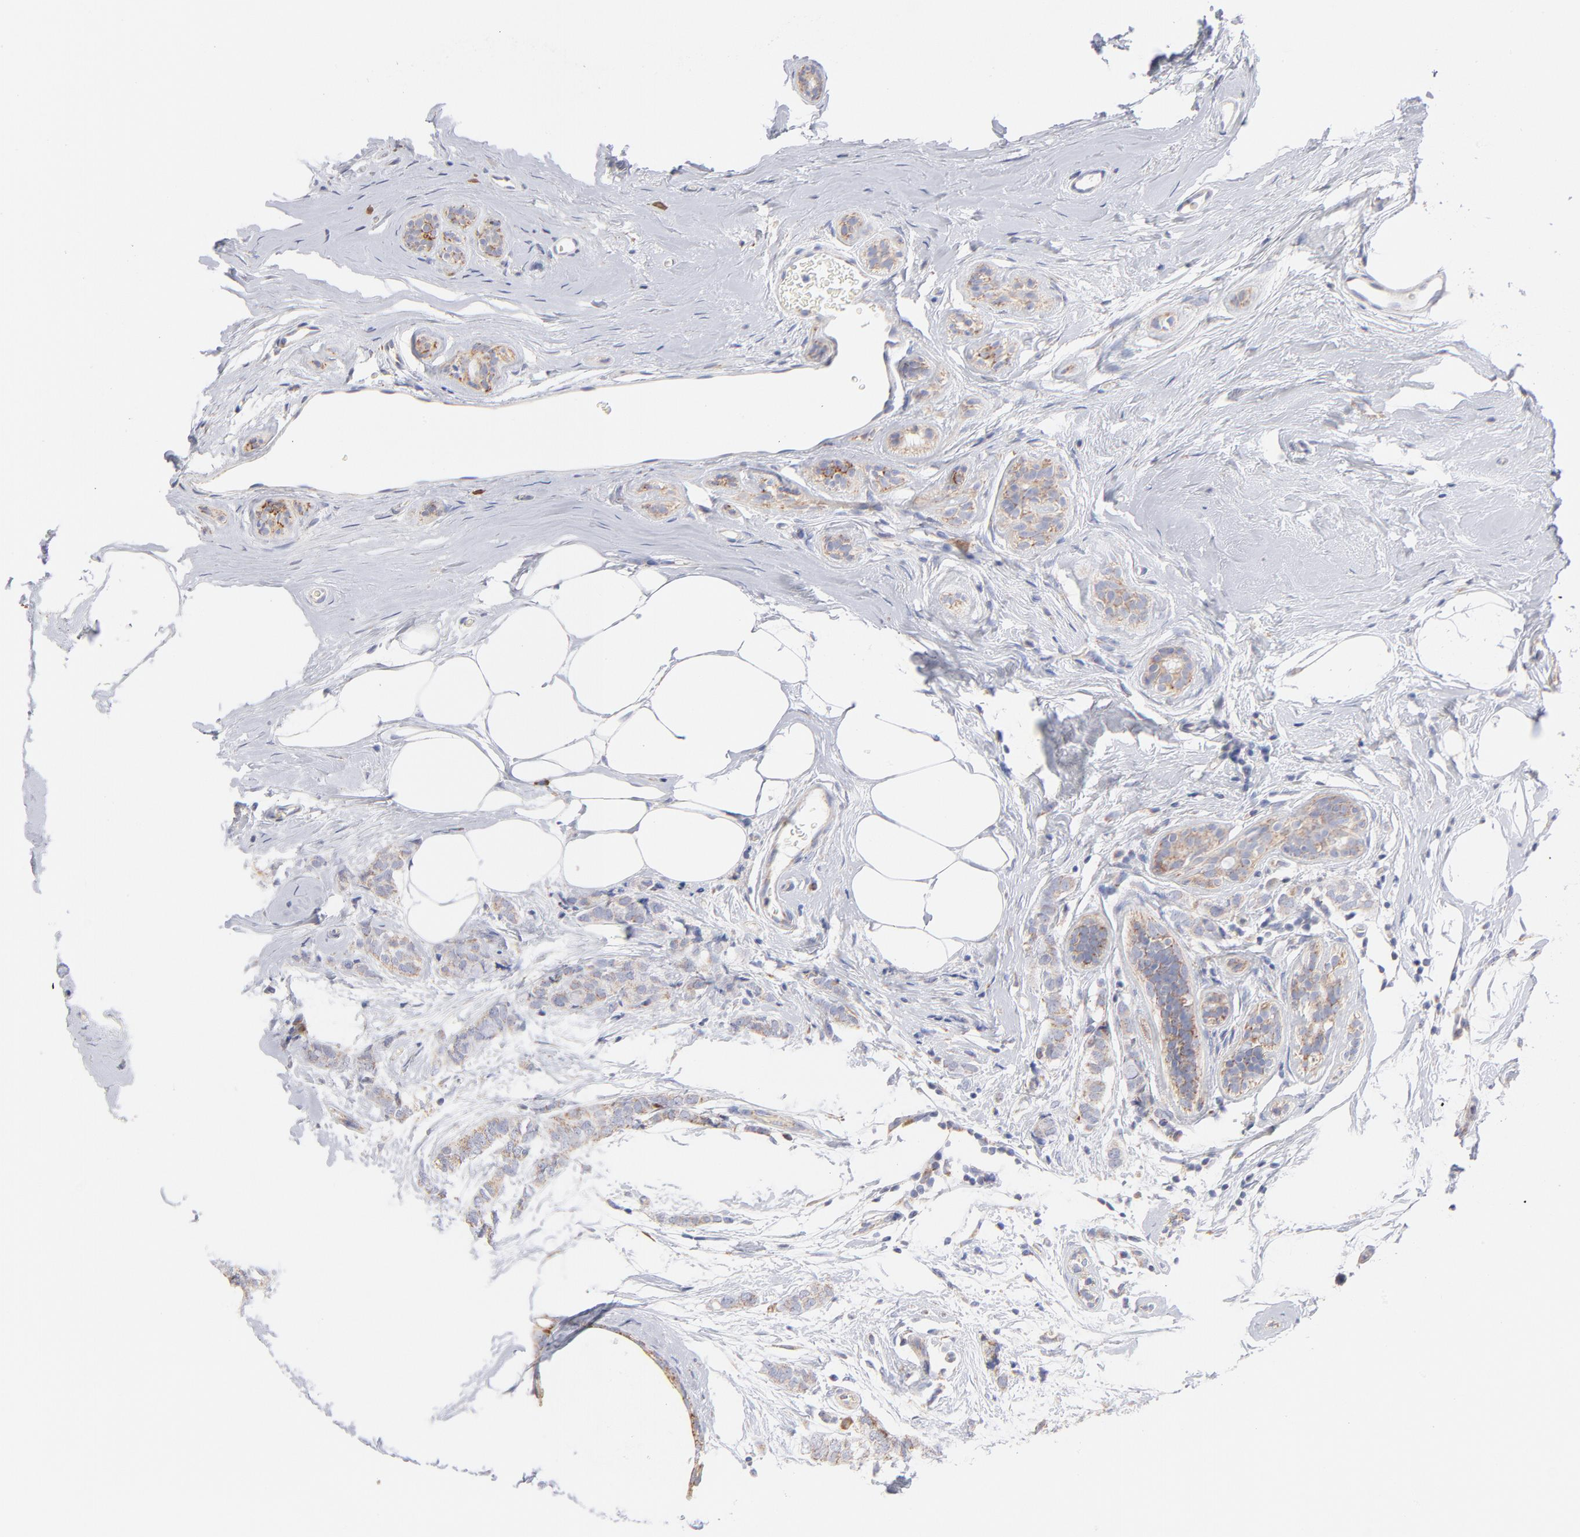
{"staining": {"intensity": "weak", "quantity": "<25%", "location": "cytoplasmic/membranous"}, "tissue": "breast cancer", "cell_type": "Tumor cells", "image_type": "cancer", "snomed": [{"axis": "morphology", "description": "Lobular carcinoma"}, {"axis": "topography", "description": "Breast"}], "caption": "Tumor cells are negative for protein expression in human breast cancer. The staining is performed using DAB brown chromogen with nuclei counter-stained in using hematoxylin.", "gene": "TIMM8A", "patient": {"sex": "female", "age": 60}}